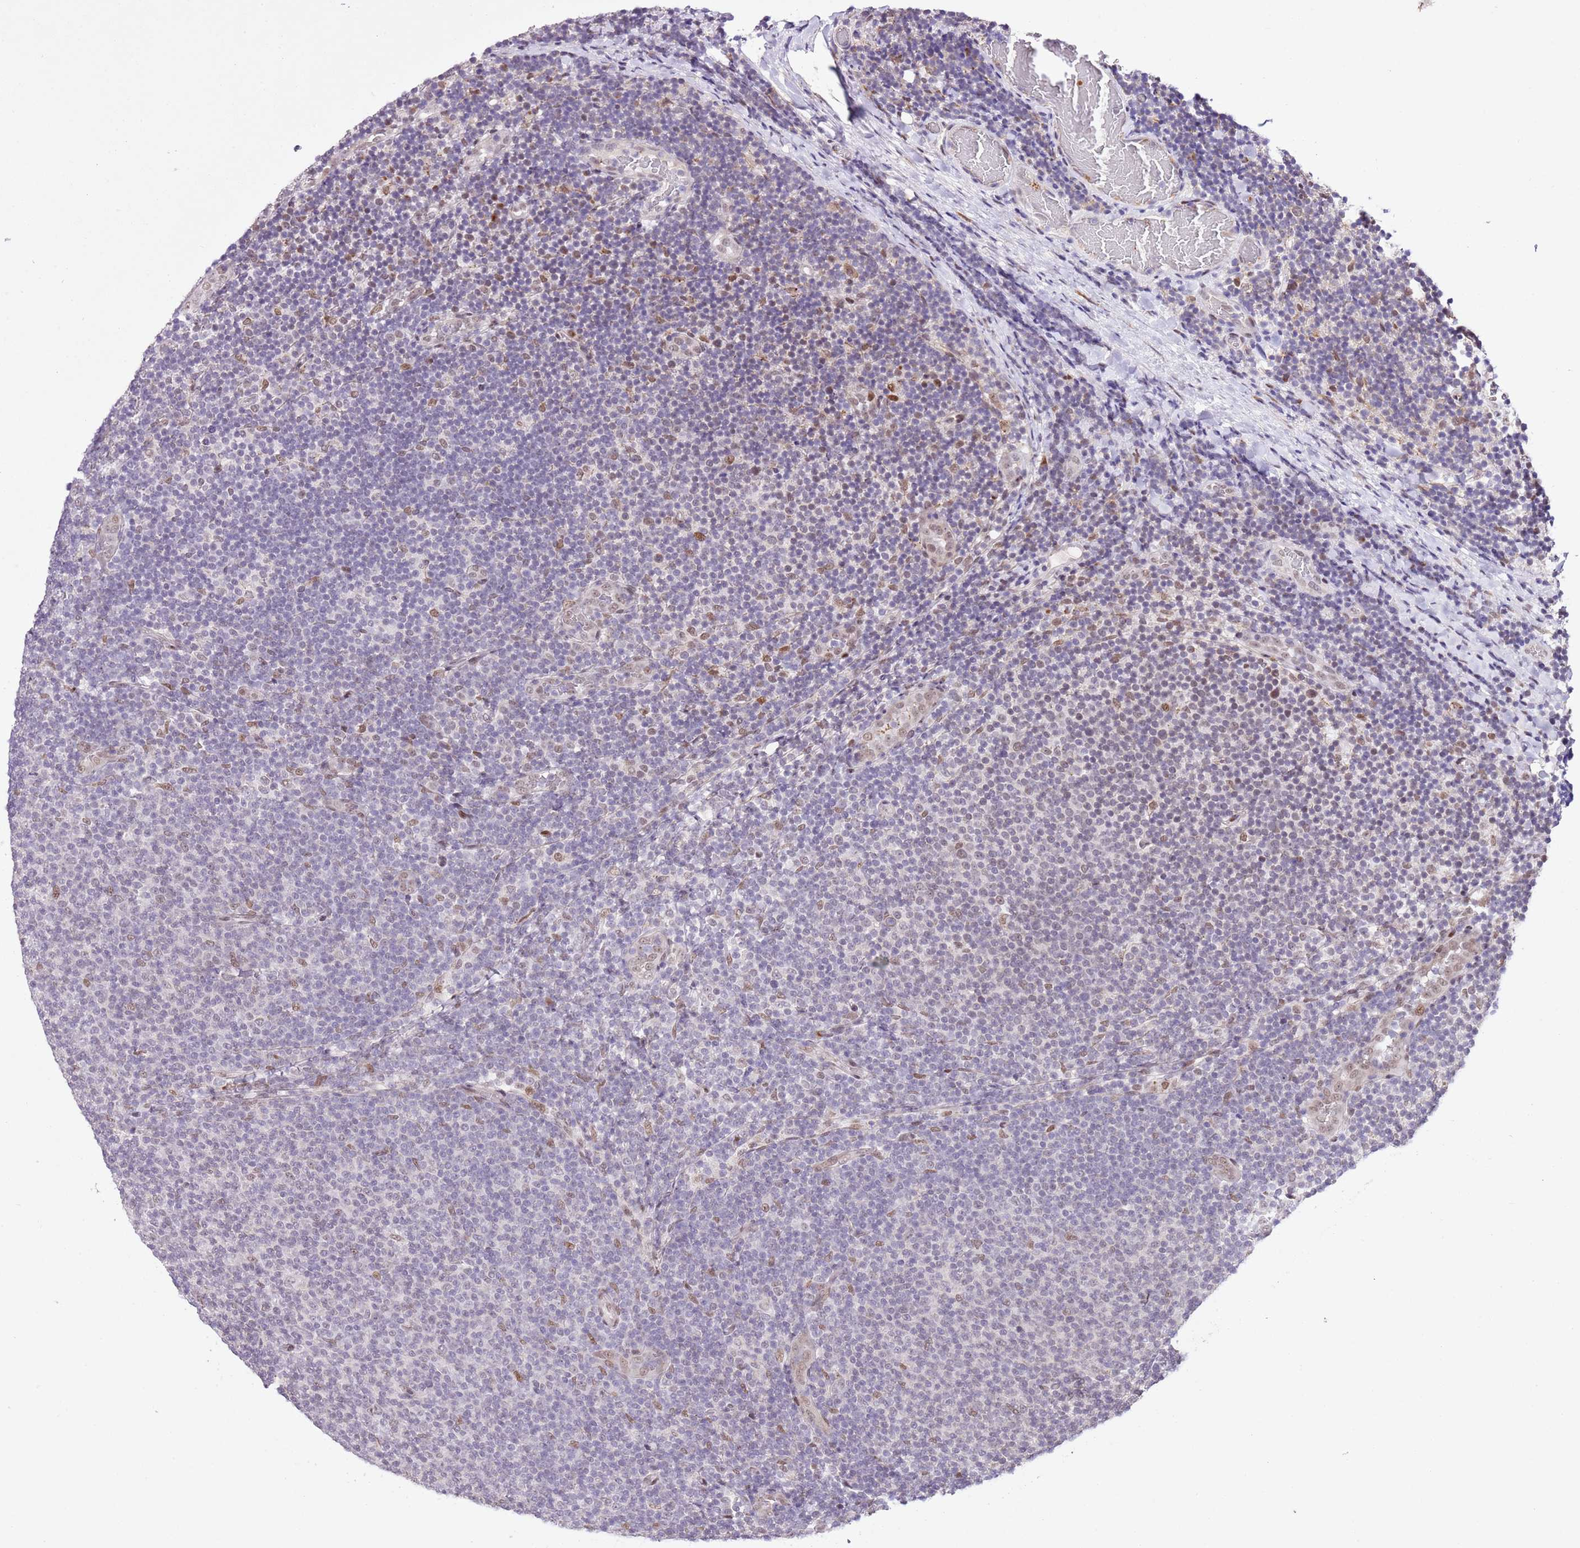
{"staining": {"intensity": "negative", "quantity": "none", "location": "none"}, "tissue": "lymphoma", "cell_type": "Tumor cells", "image_type": "cancer", "snomed": [{"axis": "morphology", "description": "Malignant lymphoma, non-Hodgkin's type, Low grade"}, {"axis": "topography", "description": "Lymph node"}], "caption": "High magnification brightfield microscopy of malignant lymphoma, non-Hodgkin's type (low-grade) stained with DAB (3,3'-diaminobenzidine) (brown) and counterstained with hematoxylin (blue): tumor cells show no significant staining.", "gene": "NACC2", "patient": {"sex": "male", "age": 66}}